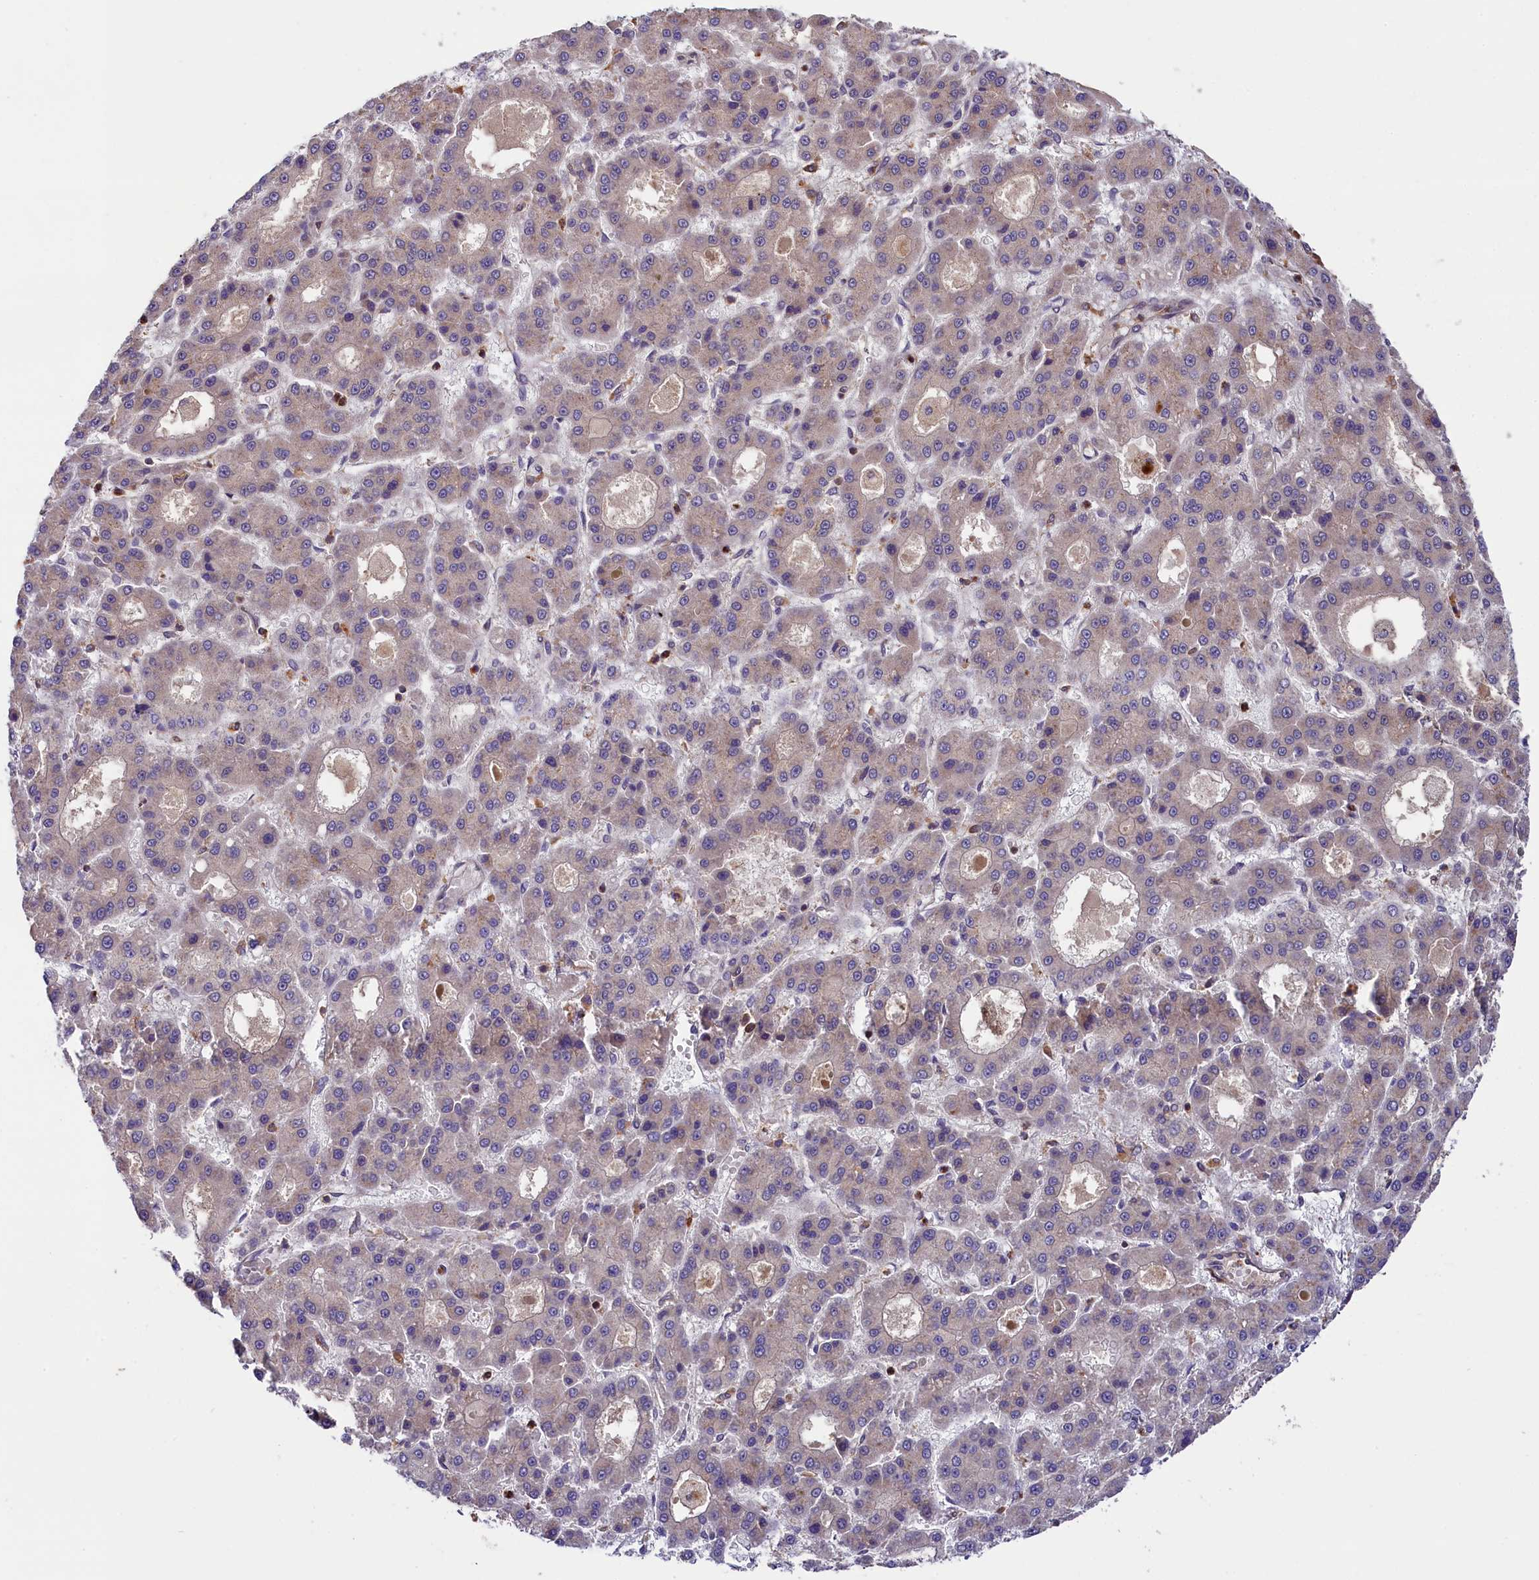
{"staining": {"intensity": "negative", "quantity": "none", "location": "none"}, "tissue": "liver cancer", "cell_type": "Tumor cells", "image_type": "cancer", "snomed": [{"axis": "morphology", "description": "Carcinoma, Hepatocellular, NOS"}, {"axis": "topography", "description": "Liver"}], "caption": "Immunohistochemistry (IHC) histopathology image of liver hepatocellular carcinoma stained for a protein (brown), which shows no staining in tumor cells.", "gene": "SKIDA1", "patient": {"sex": "male", "age": 70}}